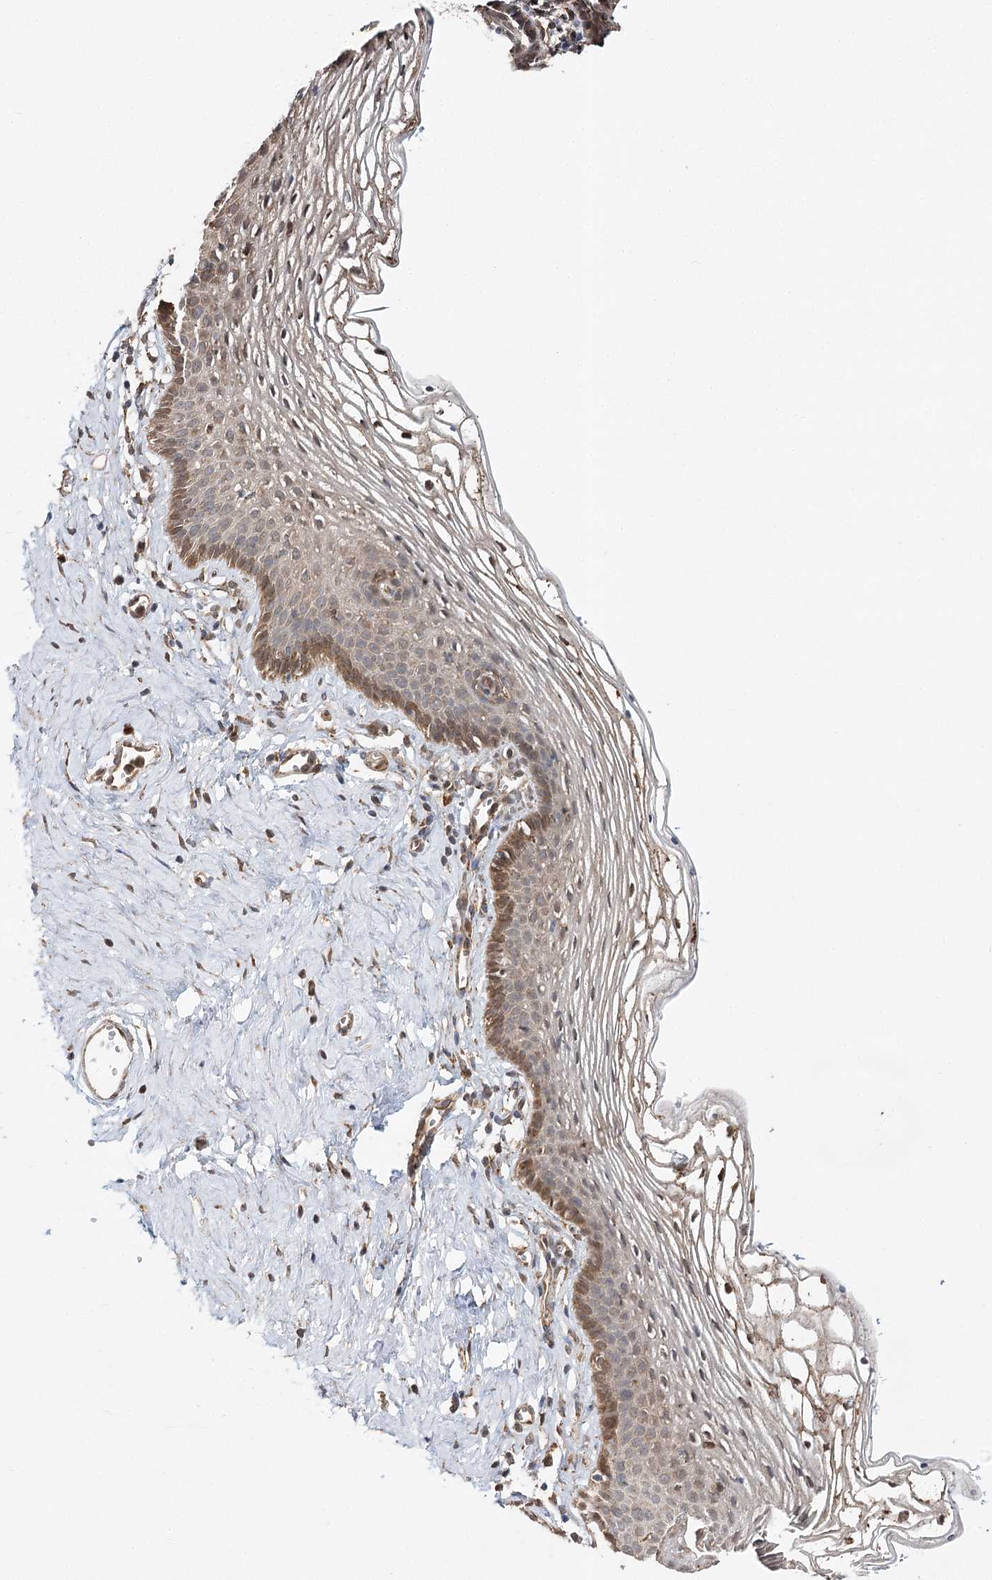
{"staining": {"intensity": "weak", "quantity": "<25%", "location": "cytoplasmic/membranous"}, "tissue": "vagina", "cell_type": "Squamous epithelial cells", "image_type": "normal", "snomed": [{"axis": "morphology", "description": "Normal tissue, NOS"}, {"axis": "topography", "description": "Vagina"}], "caption": "Squamous epithelial cells show no significant staining in unremarkable vagina. (Stains: DAB (3,3'-diaminobenzidine) immunohistochemistry (IHC) with hematoxylin counter stain, Microscopy: brightfield microscopy at high magnification).", "gene": "DNAJB14", "patient": {"sex": "female", "age": 32}}